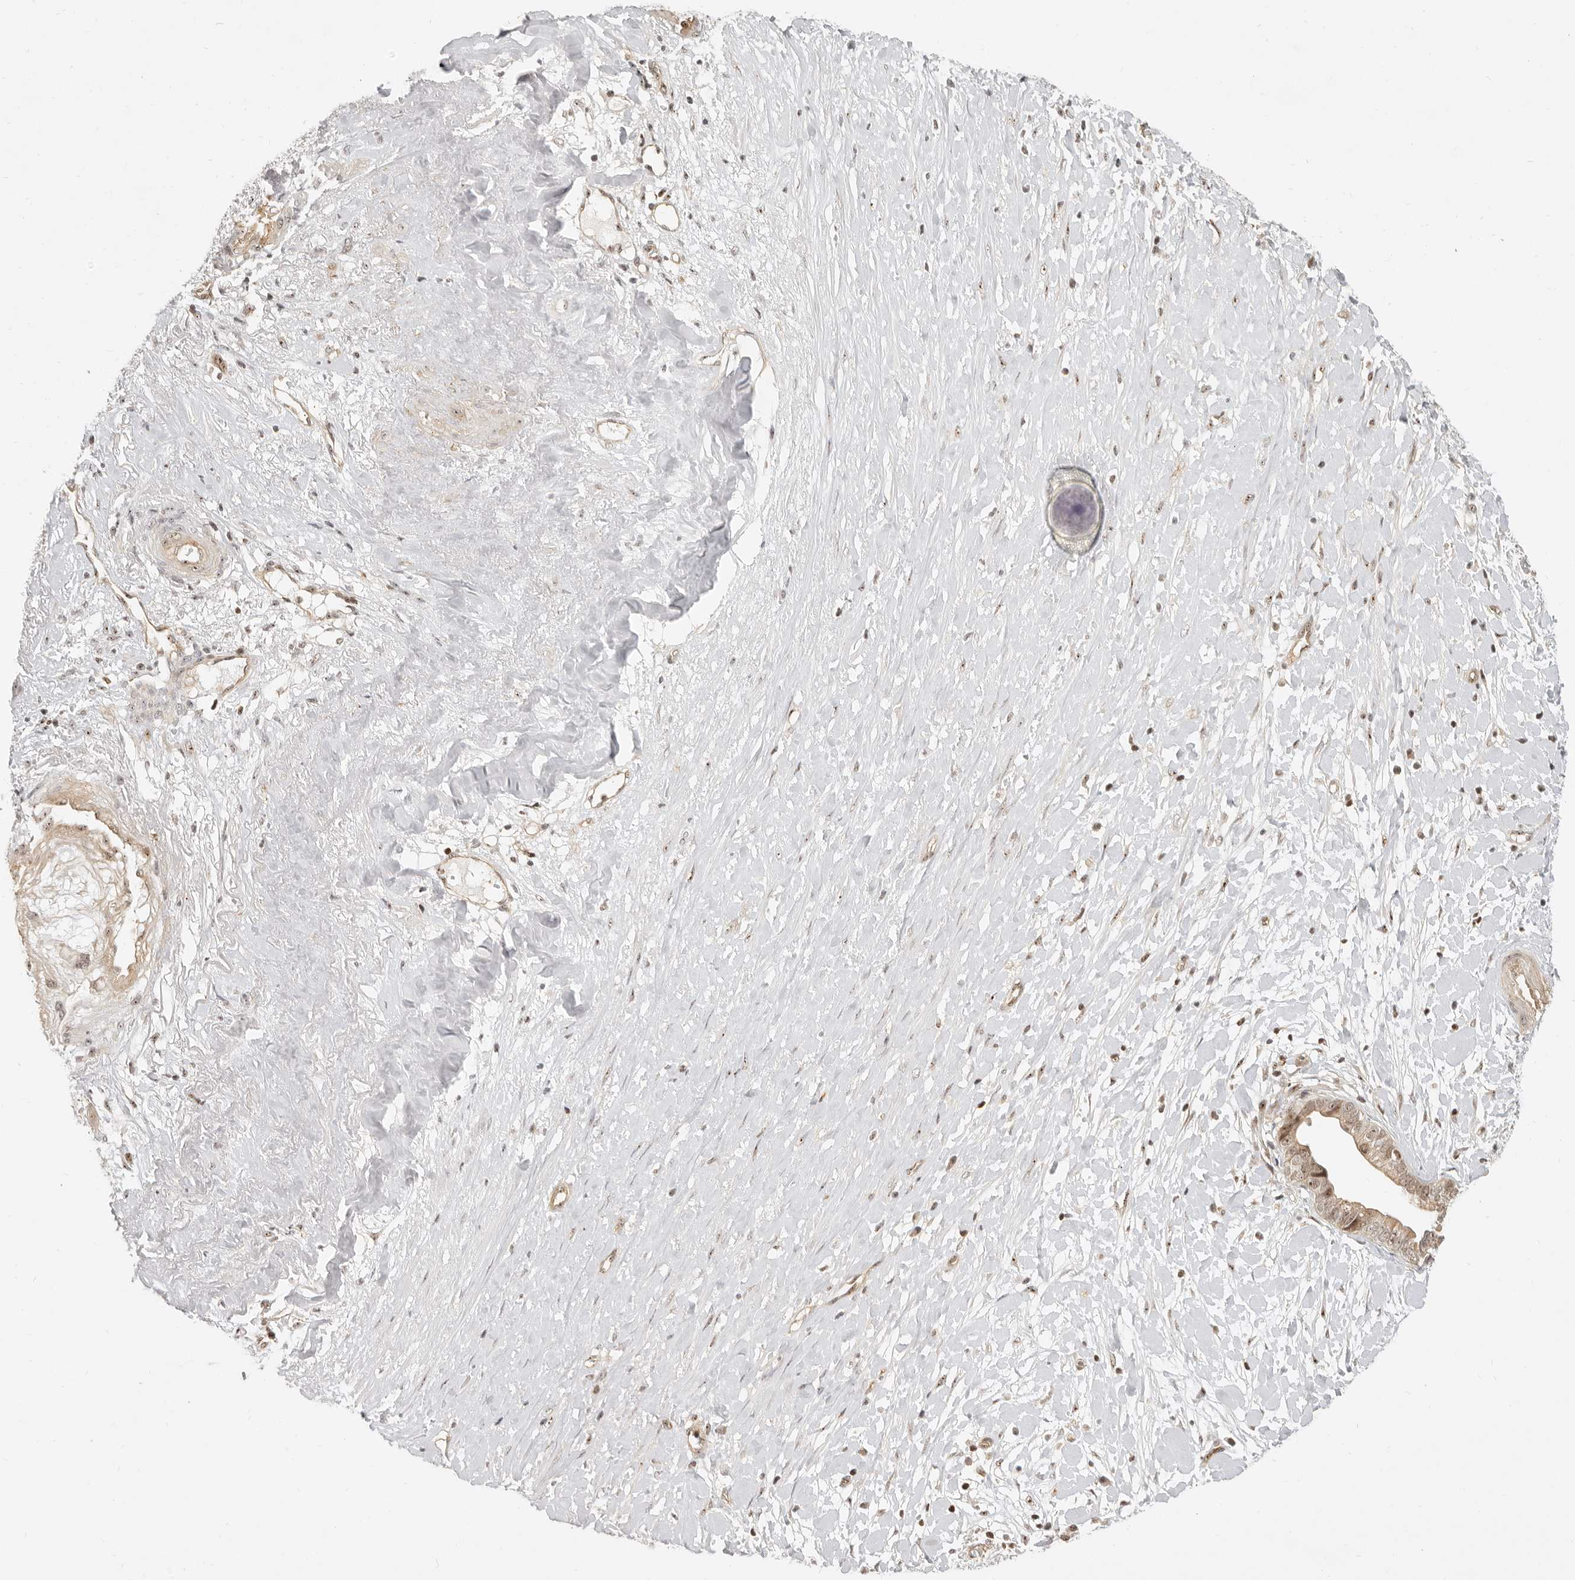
{"staining": {"intensity": "moderate", "quantity": ">75%", "location": "cytoplasmic/membranous,nuclear"}, "tissue": "liver cancer", "cell_type": "Tumor cells", "image_type": "cancer", "snomed": [{"axis": "morphology", "description": "Cholangiocarcinoma"}, {"axis": "topography", "description": "Liver"}], "caption": "The image exhibits a brown stain indicating the presence of a protein in the cytoplasmic/membranous and nuclear of tumor cells in liver cancer.", "gene": "BAP1", "patient": {"sex": "female", "age": 79}}